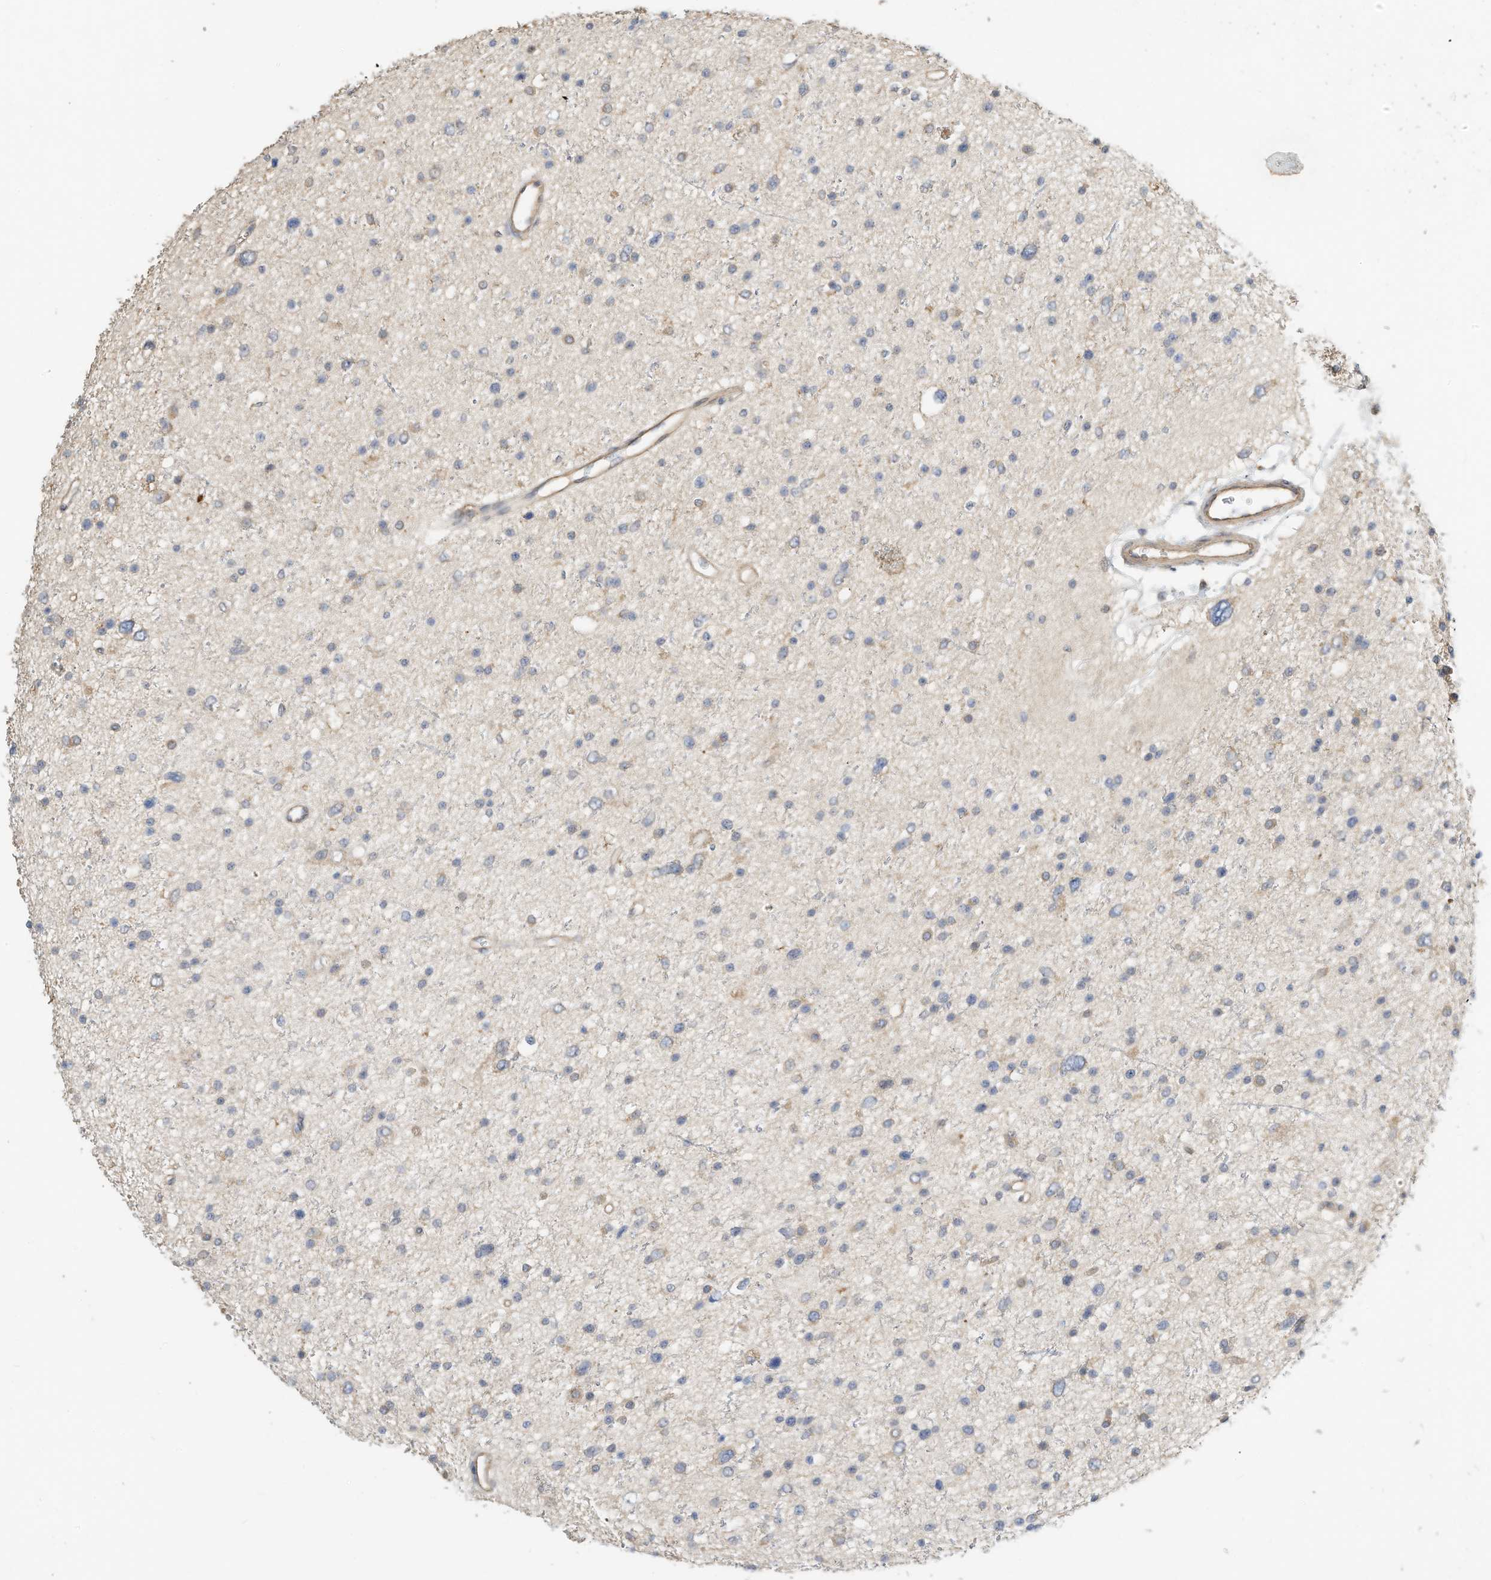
{"staining": {"intensity": "negative", "quantity": "none", "location": "none"}, "tissue": "glioma", "cell_type": "Tumor cells", "image_type": "cancer", "snomed": [{"axis": "morphology", "description": "Glioma, malignant, Low grade"}, {"axis": "topography", "description": "Brain"}], "caption": "Tumor cells show no significant staining in glioma.", "gene": "OFD1", "patient": {"sex": "female", "age": 37}}